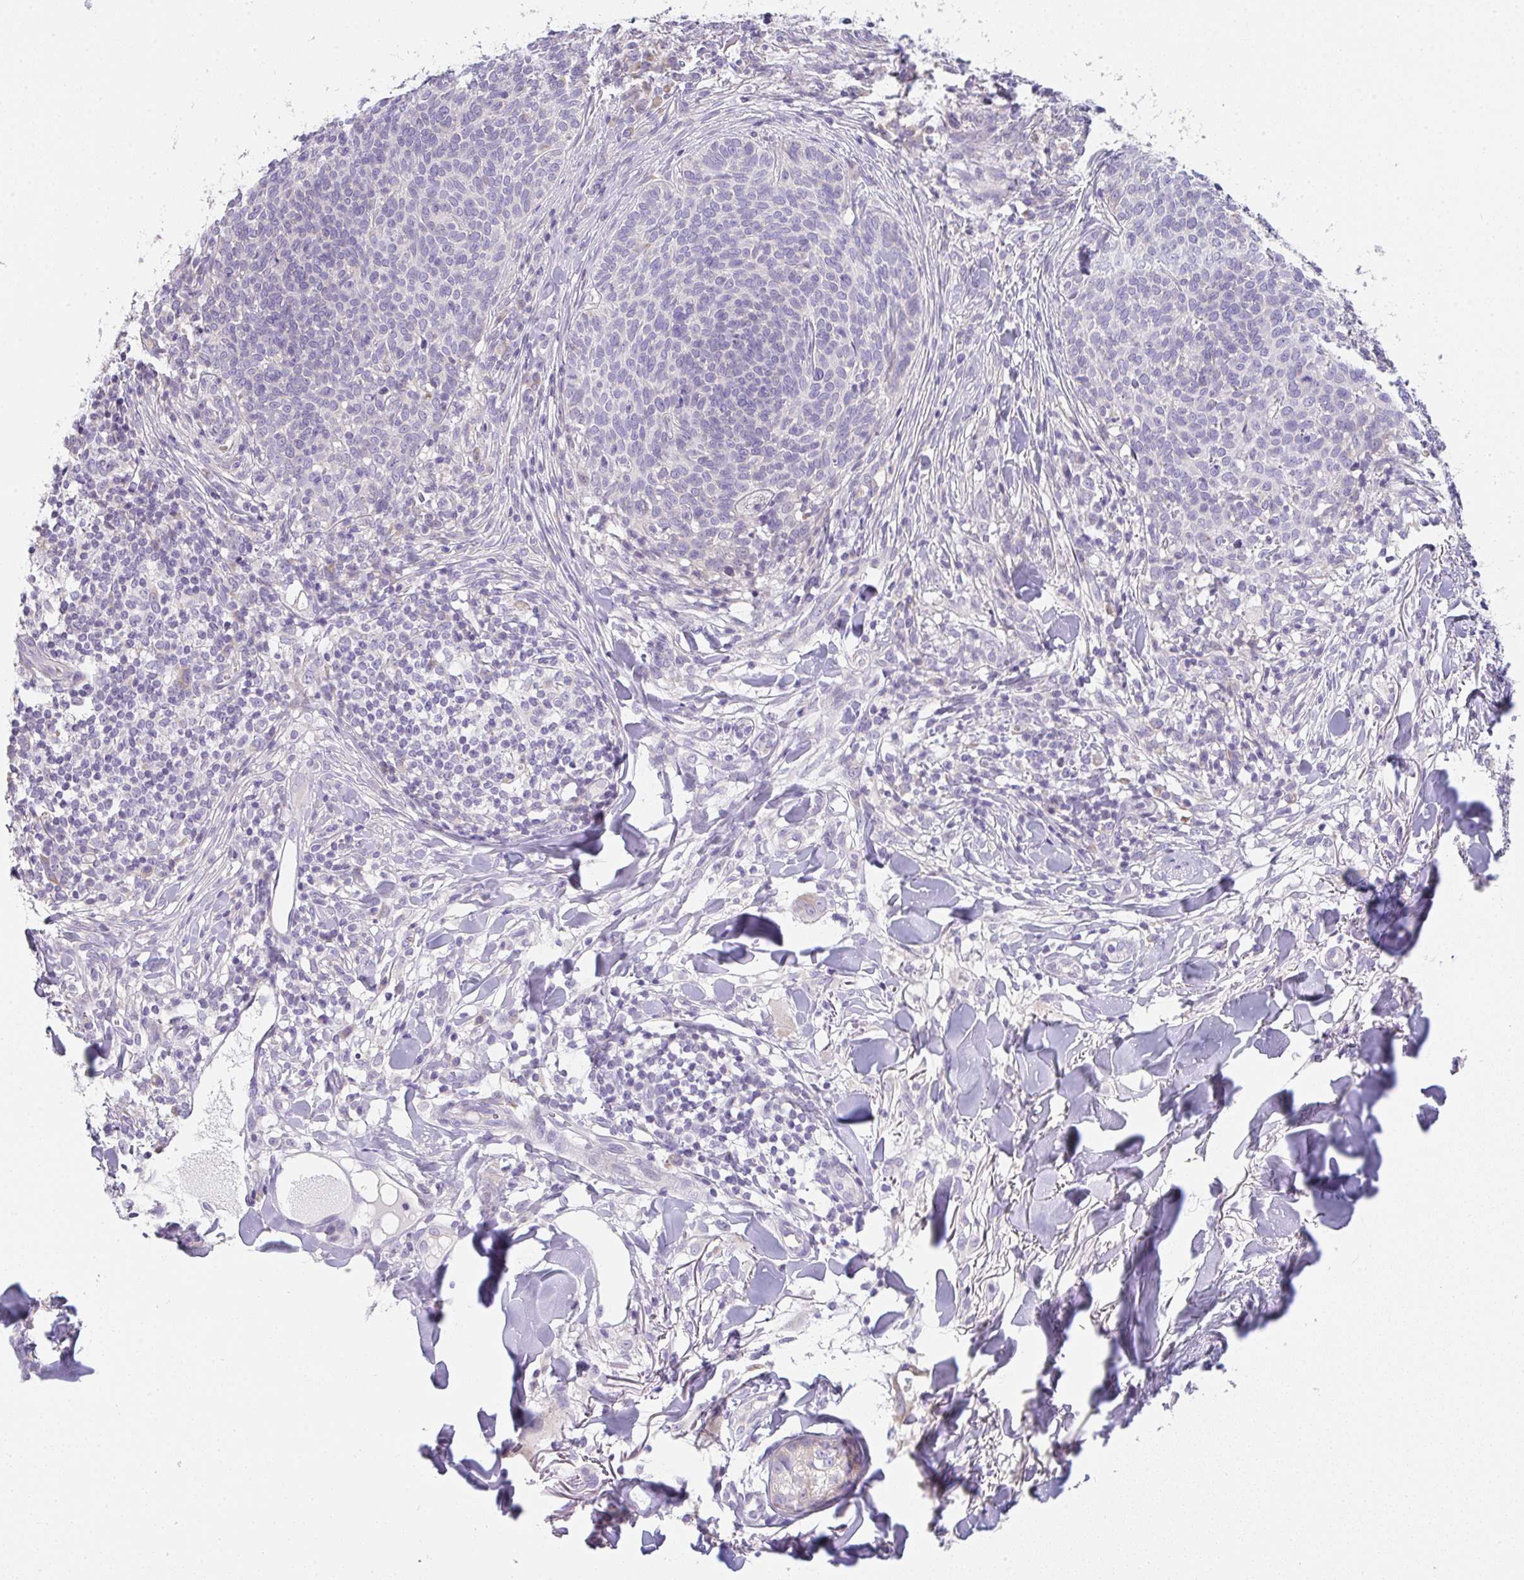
{"staining": {"intensity": "negative", "quantity": "none", "location": "none"}, "tissue": "skin cancer", "cell_type": "Tumor cells", "image_type": "cancer", "snomed": [{"axis": "morphology", "description": "Basal cell carcinoma"}, {"axis": "topography", "description": "Skin"}, {"axis": "topography", "description": "Skin of face"}], "caption": "Immunohistochemical staining of human skin cancer (basal cell carcinoma) reveals no significant expression in tumor cells. The staining was performed using DAB (3,3'-diaminobenzidine) to visualize the protein expression in brown, while the nuclei were stained in blue with hematoxylin (Magnification: 20x).", "gene": "CACNA1S", "patient": {"sex": "male", "age": 56}}